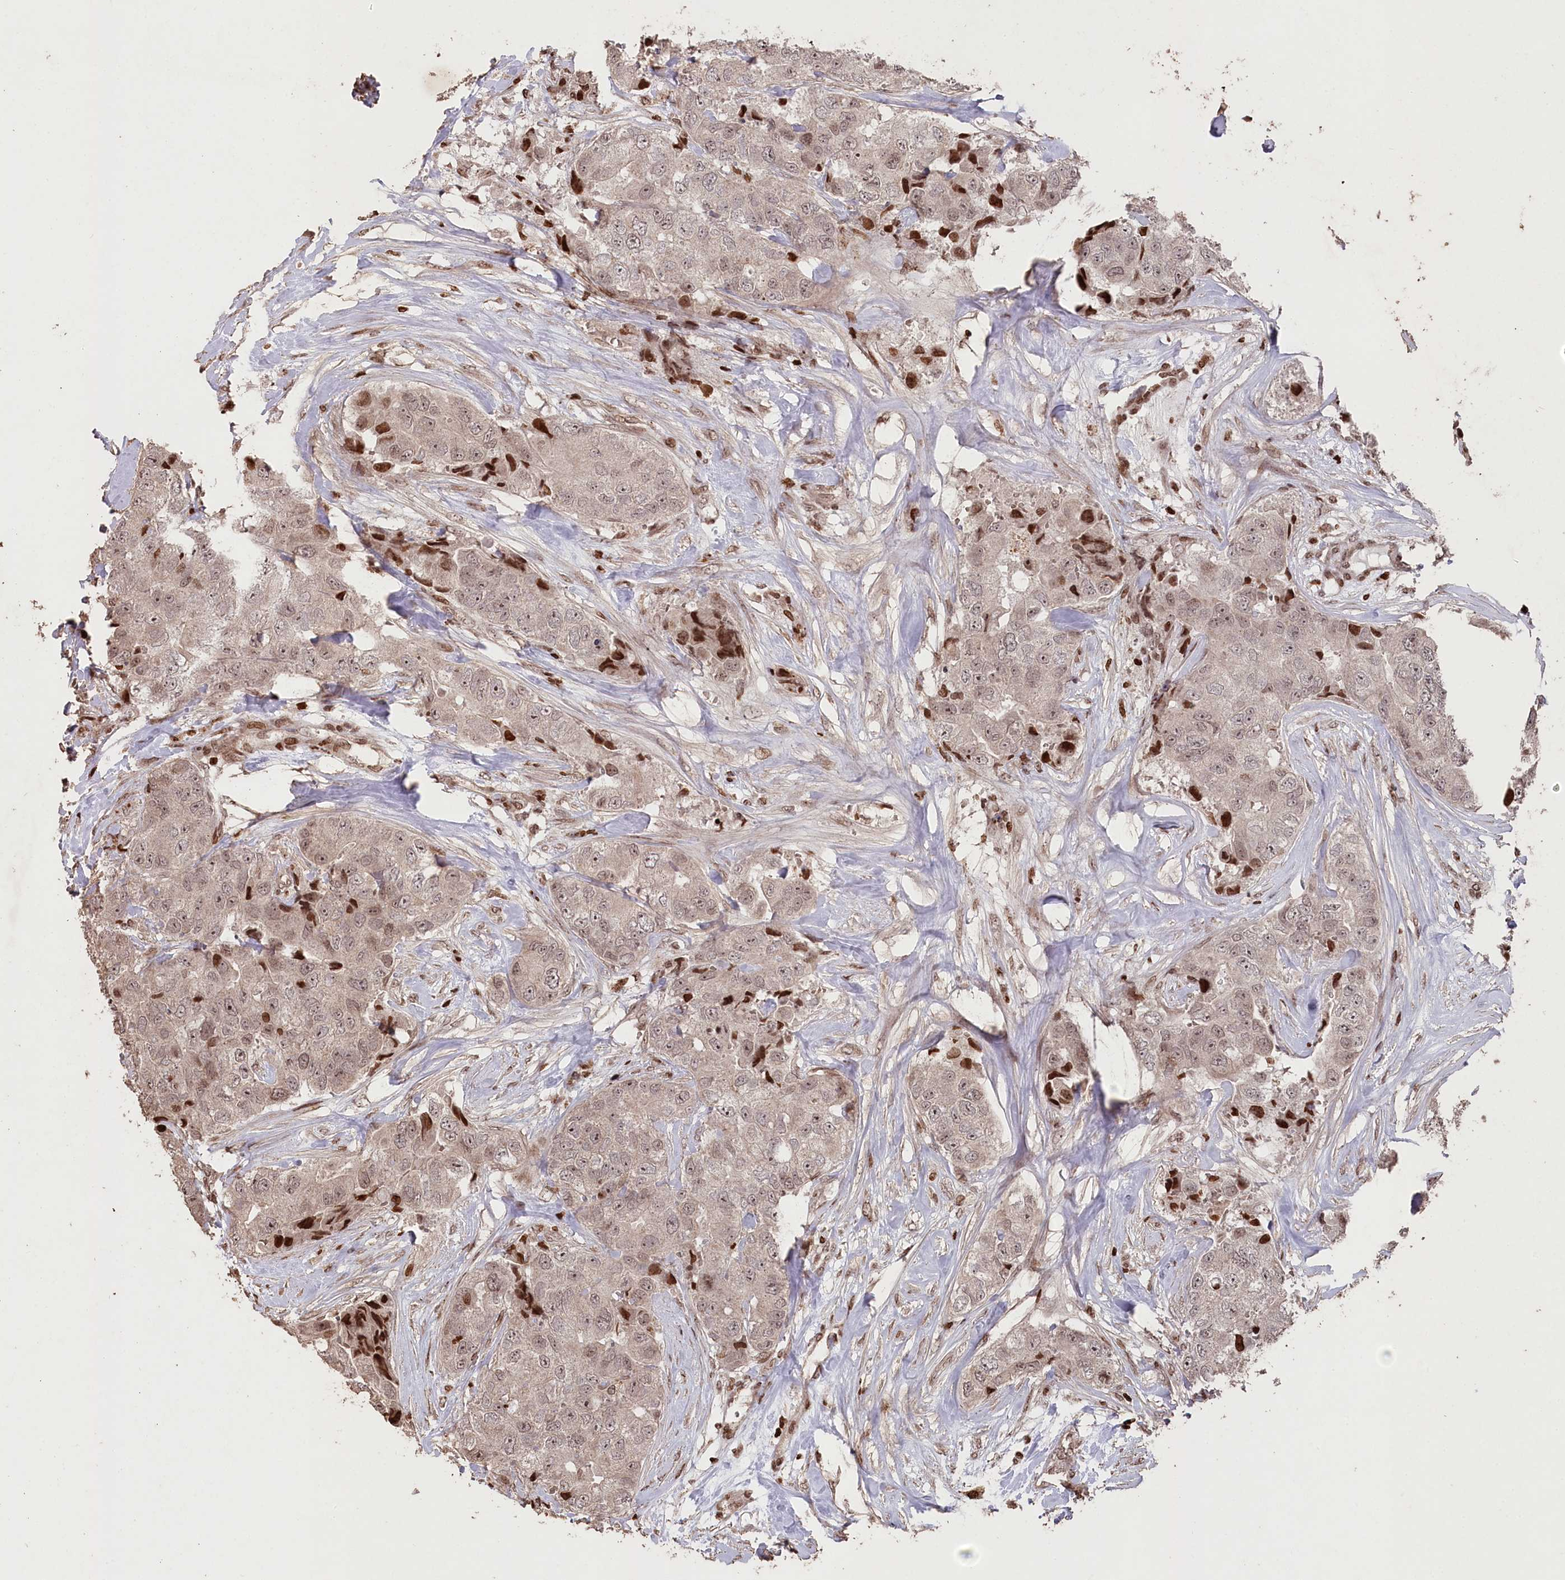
{"staining": {"intensity": "weak", "quantity": ">75%", "location": "nuclear"}, "tissue": "breast cancer", "cell_type": "Tumor cells", "image_type": "cancer", "snomed": [{"axis": "morphology", "description": "Duct carcinoma"}, {"axis": "topography", "description": "Breast"}], "caption": "Protein expression analysis of human intraductal carcinoma (breast) reveals weak nuclear expression in approximately >75% of tumor cells.", "gene": "CCSER2", "patient": {"sex": "female", "age": 62}}